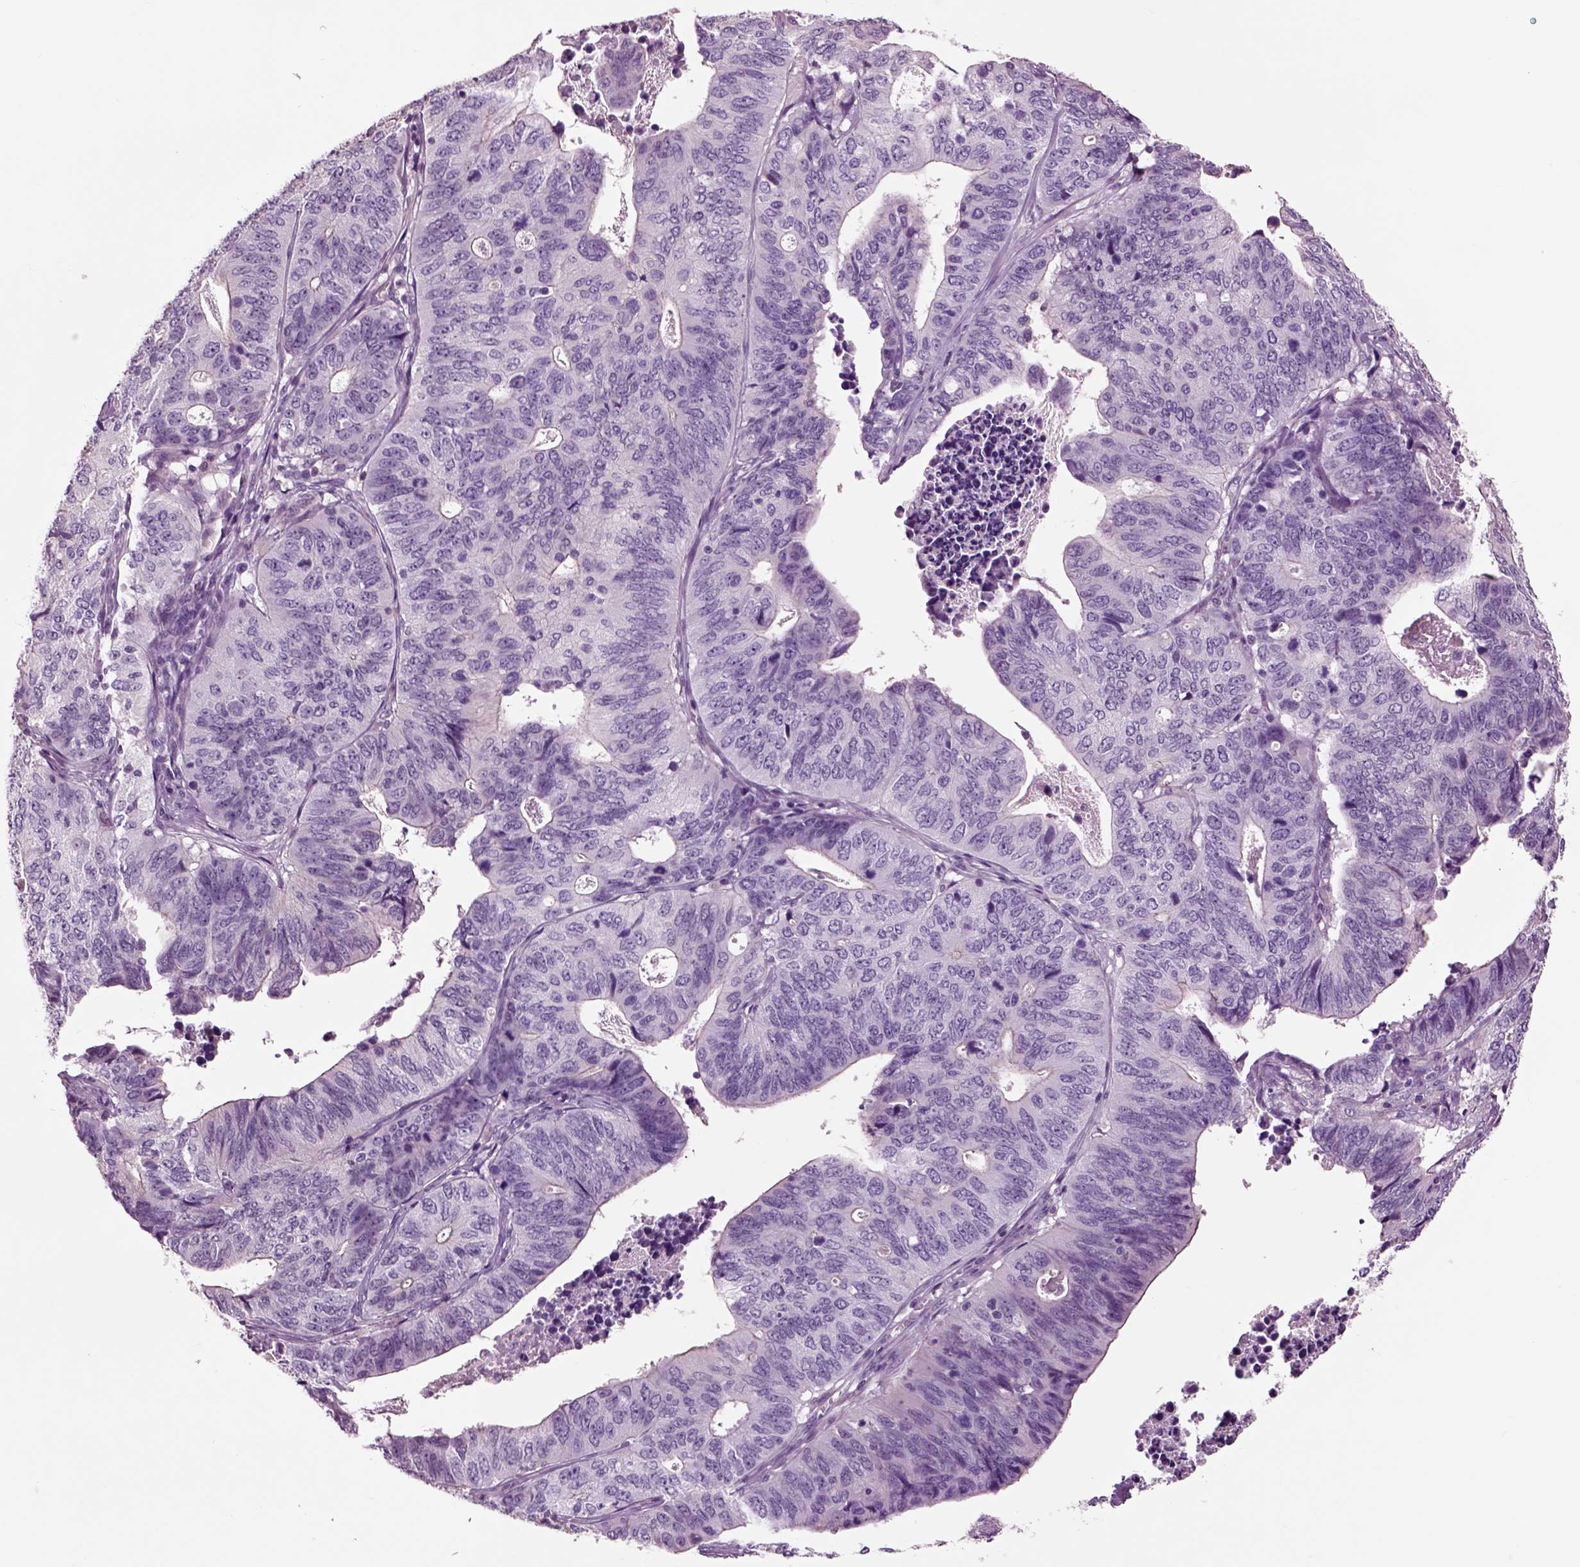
{"staining": {"intensity": "negative", "quantity": "none", "location": "none"}, "tissue": "stomach cancer", "cell_type": "Tumor cells", "image_type": "cancer", "snomed": [{"axis": "morphology", "description": "Adenocarcinoma, NOS"}, {"axis": "topography", "description": "Stomach, upper"}], "caption": "This is a image of immunohistochemistry (IHC) staining of stomach cancer (adenocarcinoma), which shows no expression in tumor cells.", "gene": "CHGB", "patient": {"sex": "female", "age": 67}}